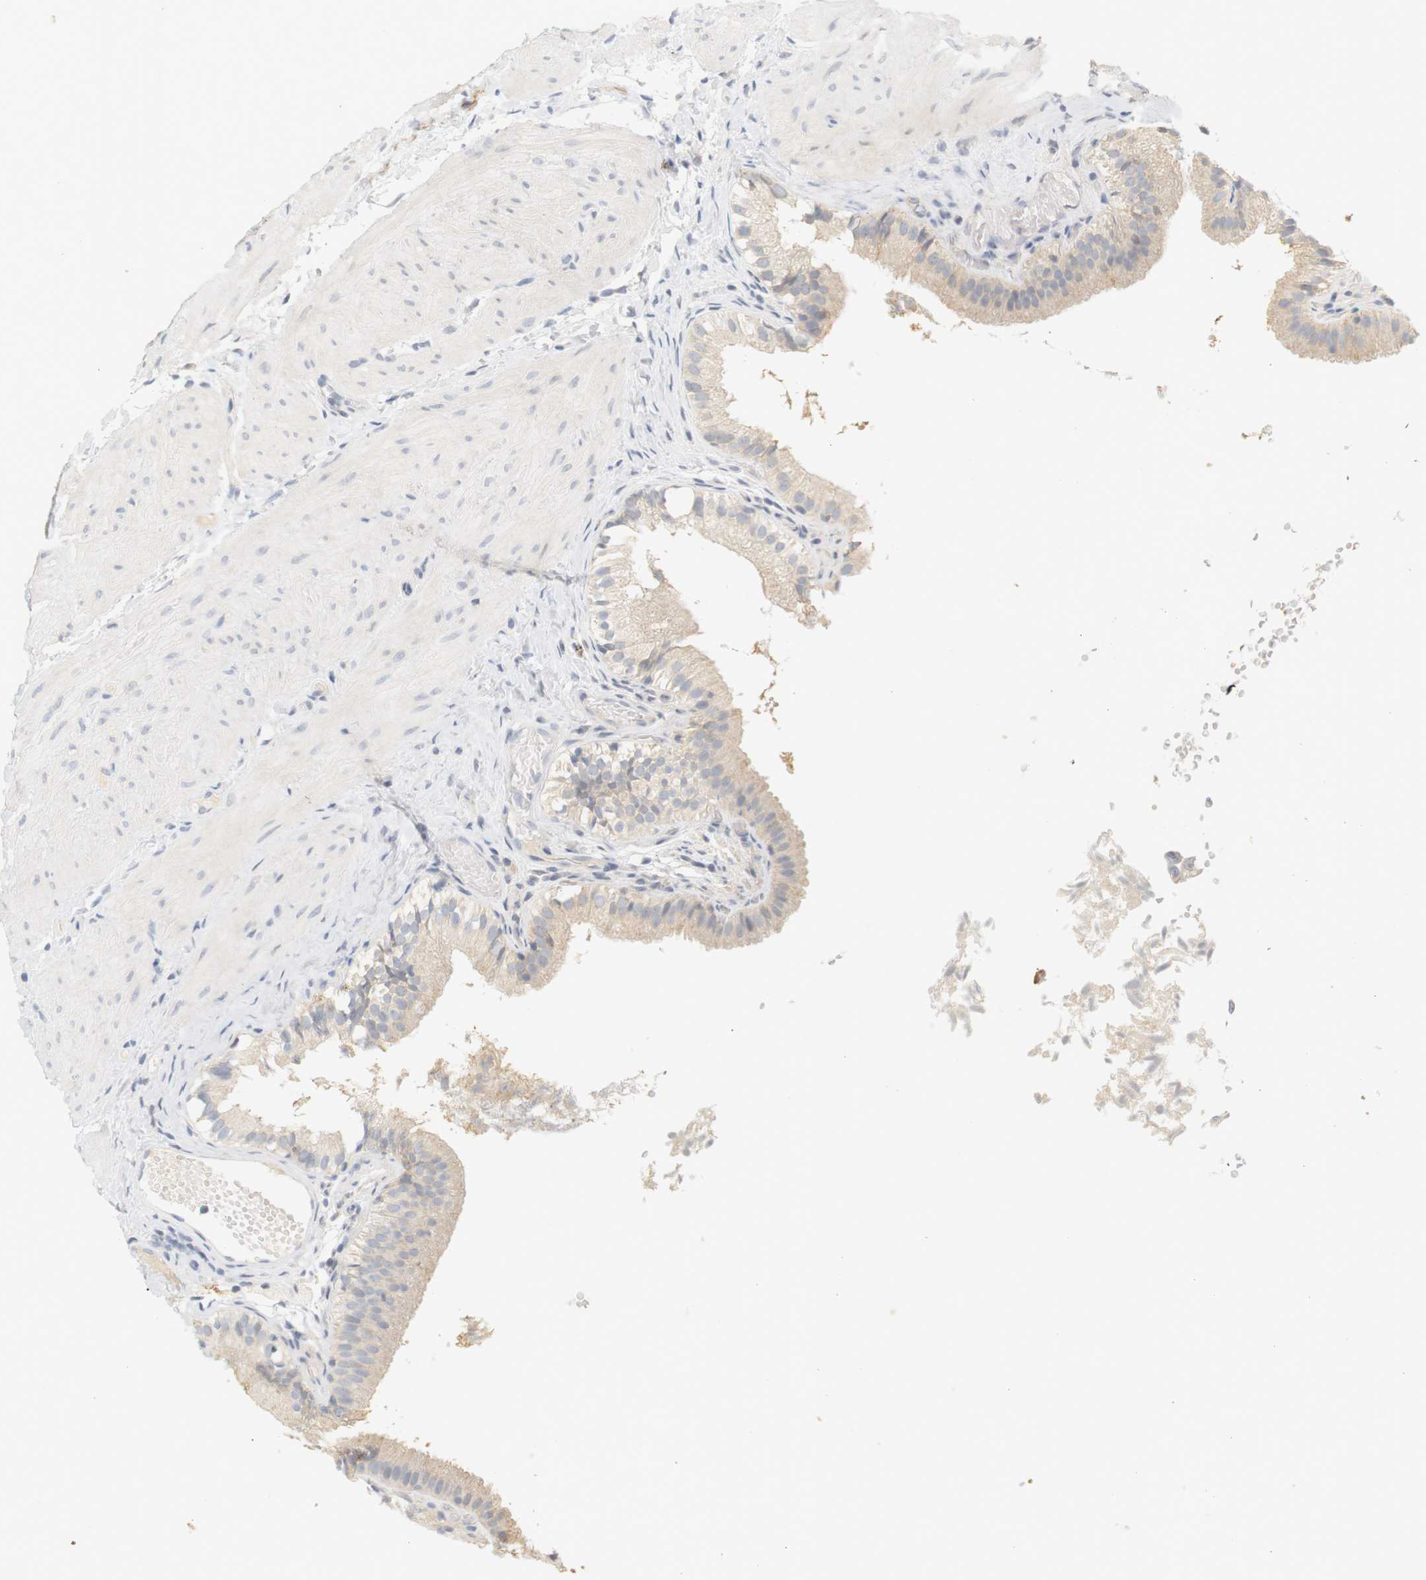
{"staining": {"intensity": "negative", "quantity": "none", "location": "none"}, "tissue": "gallbladder", "cell_type": "Glandular cells", "image_type": "normal", "snomed": [{"axis": "morphology", "description": "Normal tissue, NOS"}, {"axis": "topography", "description": "Gallbladder"}], "caption": "The immunohistochemistry photomicrograph has no significant staining in glandular cells of gallbladder. Nuclei are stained in blue.", "gene": "RTN3", "patient": {"sex": "female", "age": 26}}